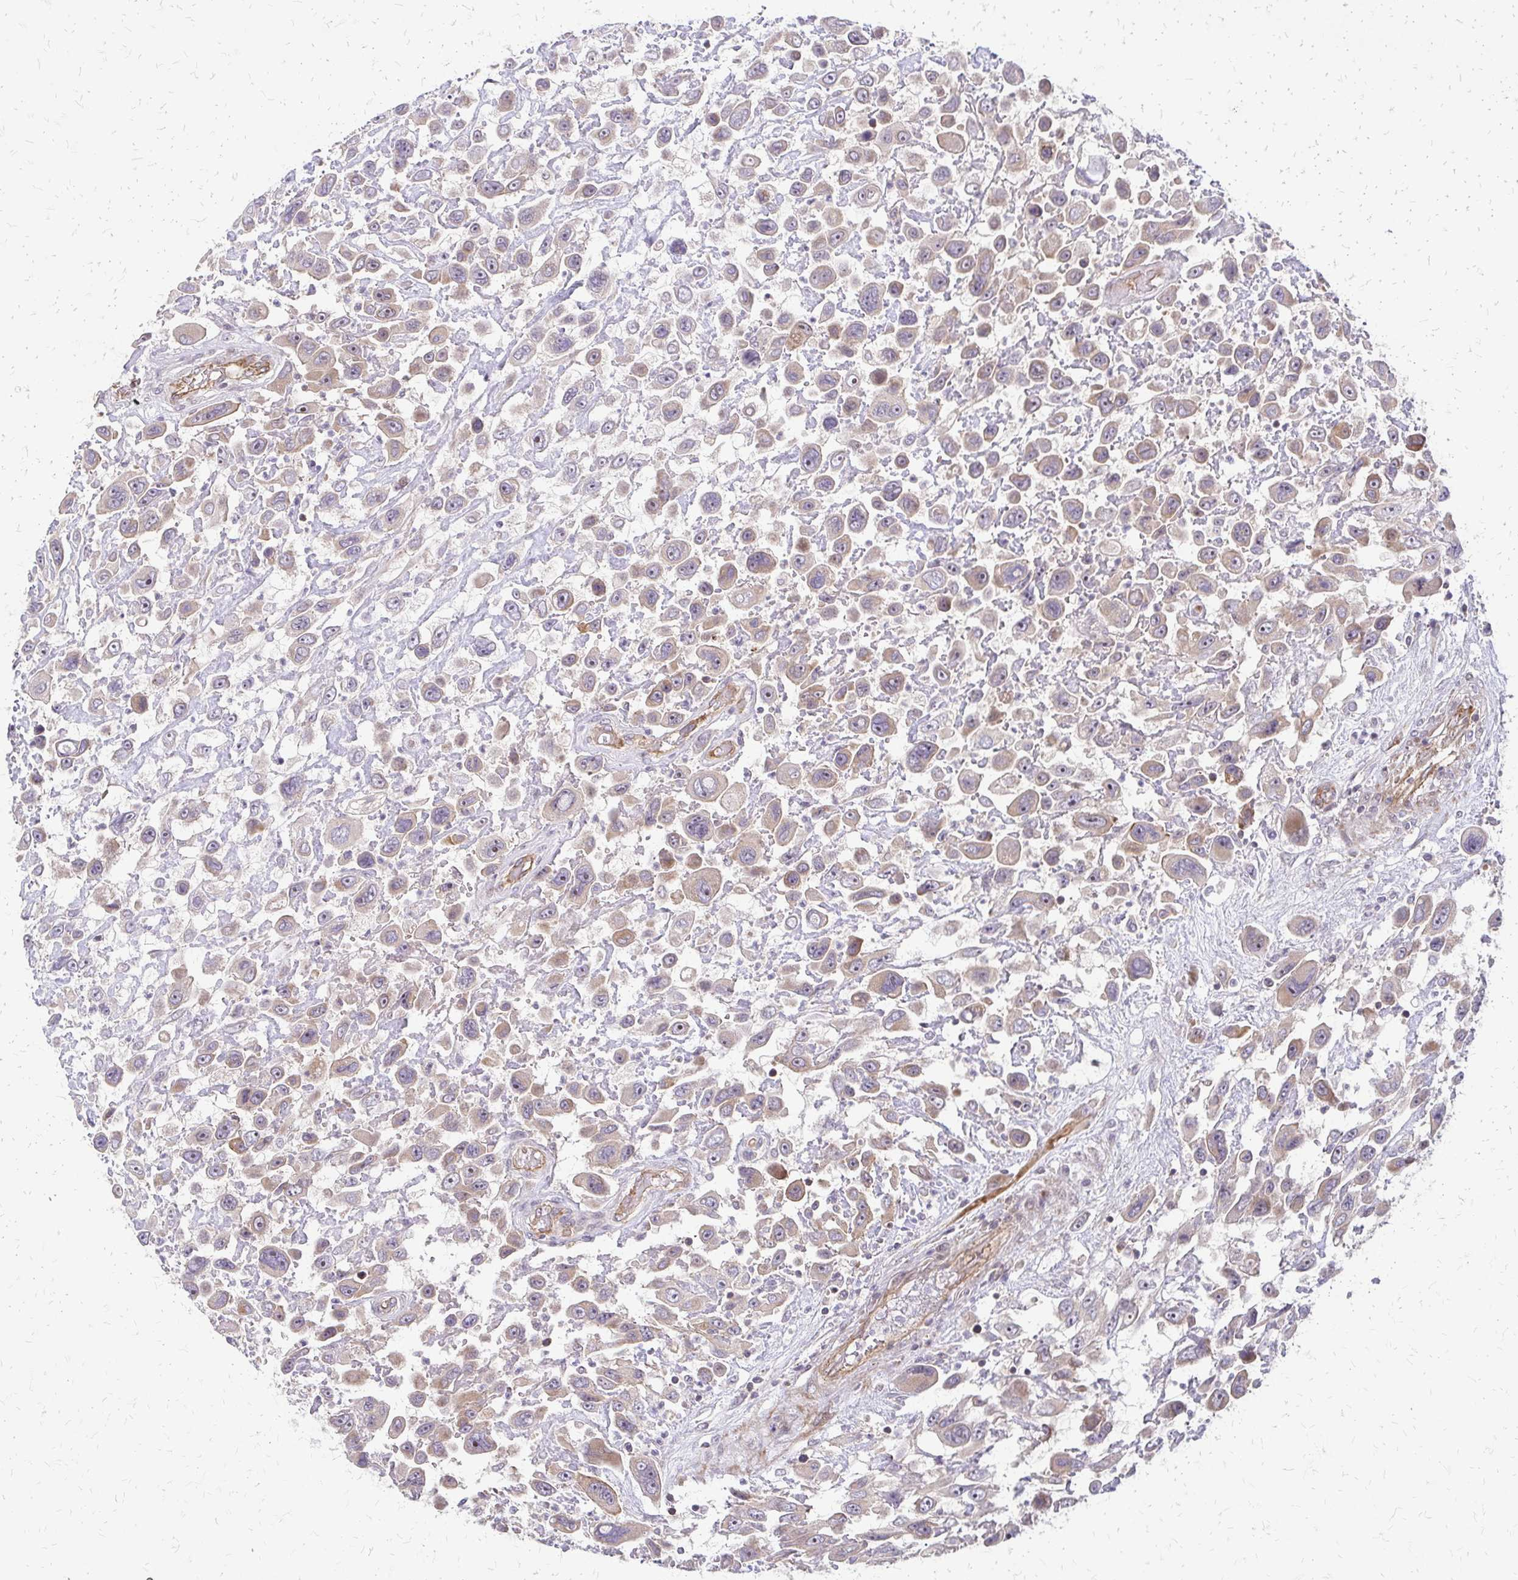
{"staining": {"intensity": "moderate", "quantity": ">75%", "location": "cytoplasmic/membranous"}, "tissue": "urothelial cancer", "cell_type": "Tumor cells", "image_type": "cancer", "snomed": [{"axis": "morphology", "description": "Urothelial carcinoma, High grade"}, {"axis": "topography", "description": "Urinary bladder"}], "caption": "IHC of human urothelial carcinoma (high-grade) exhibits medium levels of moderate cytoplasmic/membranous staining in about >75% of tumor cells.", "gene": "ZNF383", "patient": {"sex": "male", "age": 53}}